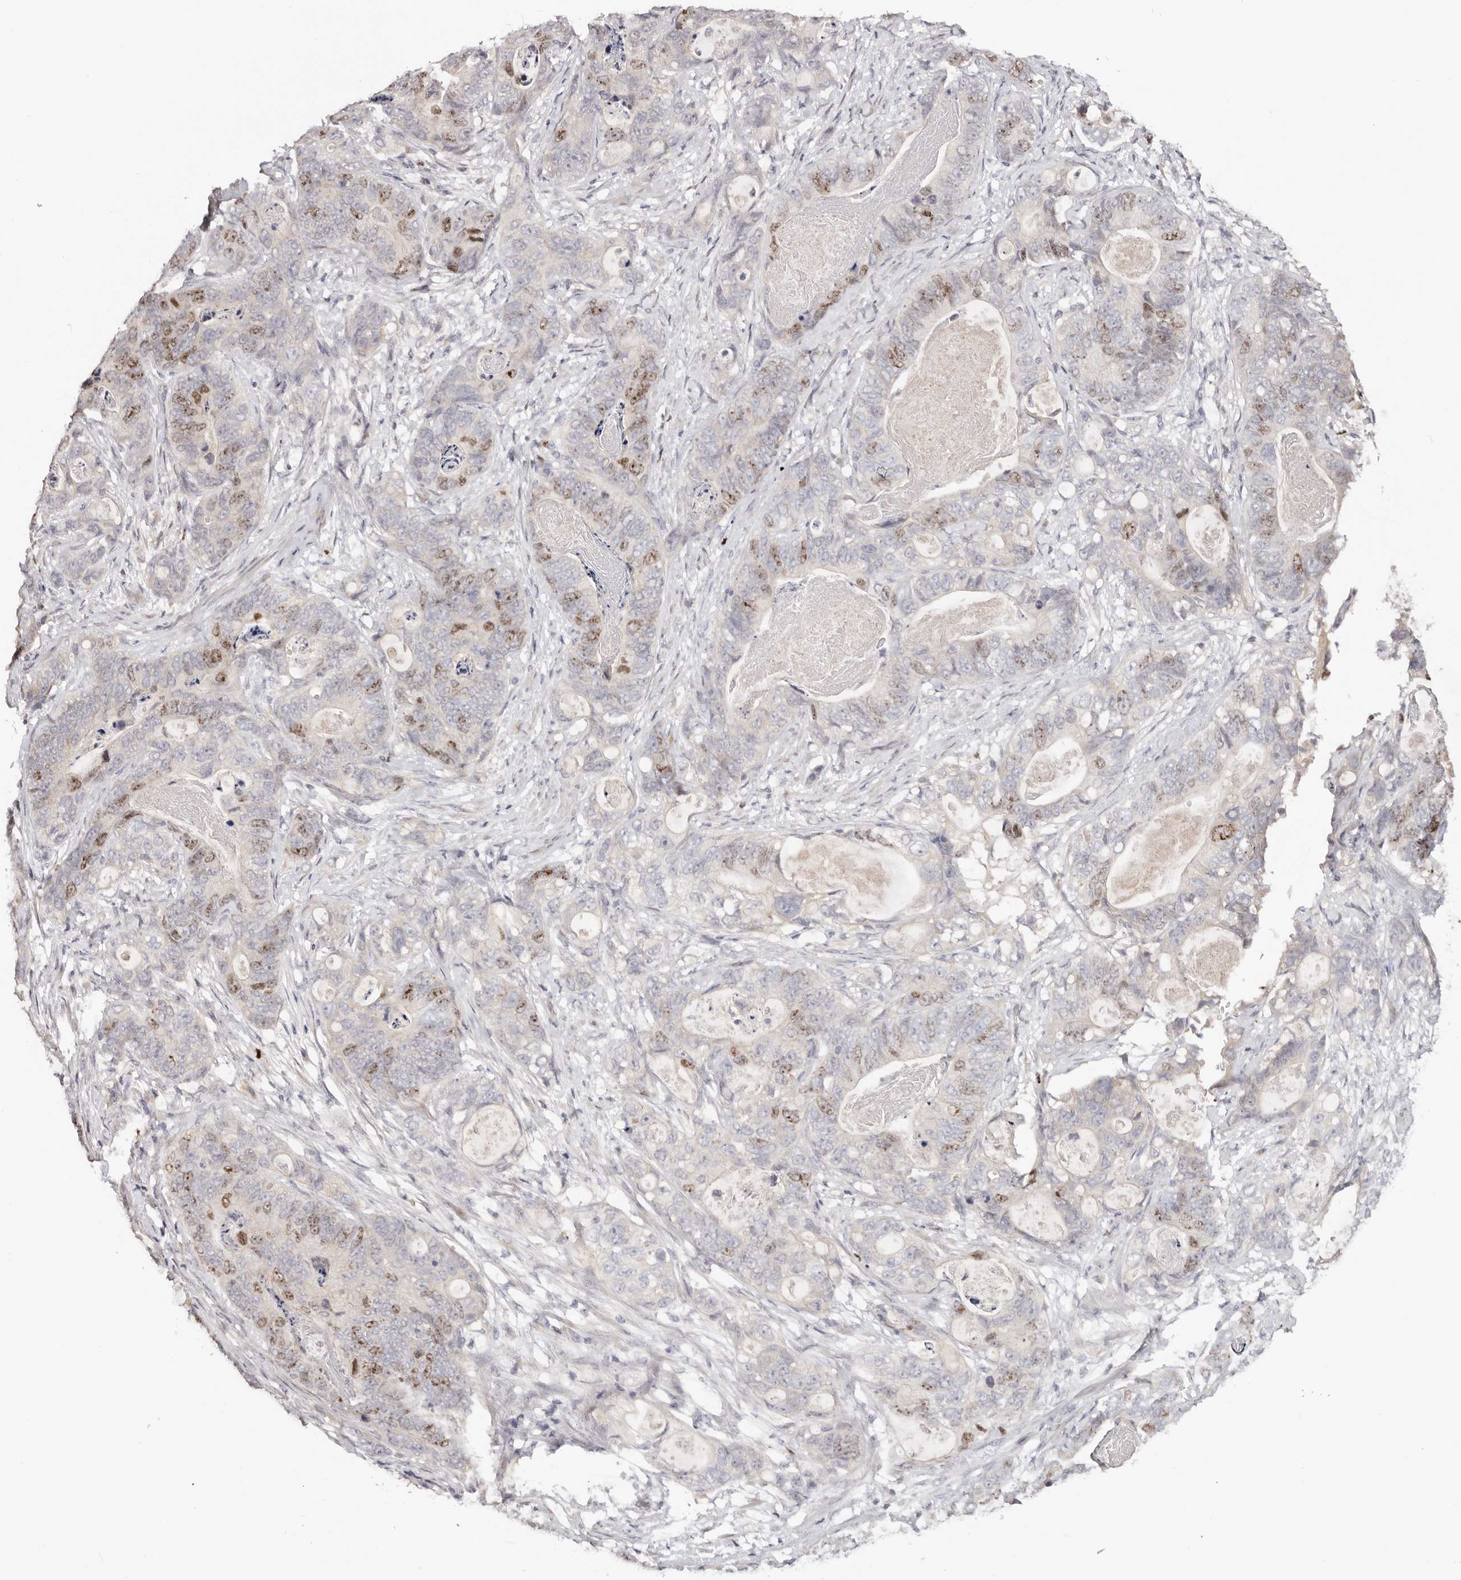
{"staining": {"intensity": "moderate", "quantity": "<25%", "location": "nuclear"}, "tissue": "stomach cancer", "cell_type": "Tumor cells", "image_type": "cancer", "snomed": [{"axis": "morphology", "description": "Normal tissue, NOS"}, {"axis": "morphology", "description": "Adenocarcinoma, NOS"}, {"axis": "topography", "description": "Stomach"}], "caption": "A brown stain highlights moderate nuclear expression of a protein in human stomach cancer (adenocarcinoma) tumor cells.", "gene": "CCDC190", "patient": {"sex": "female", "age": 89}}